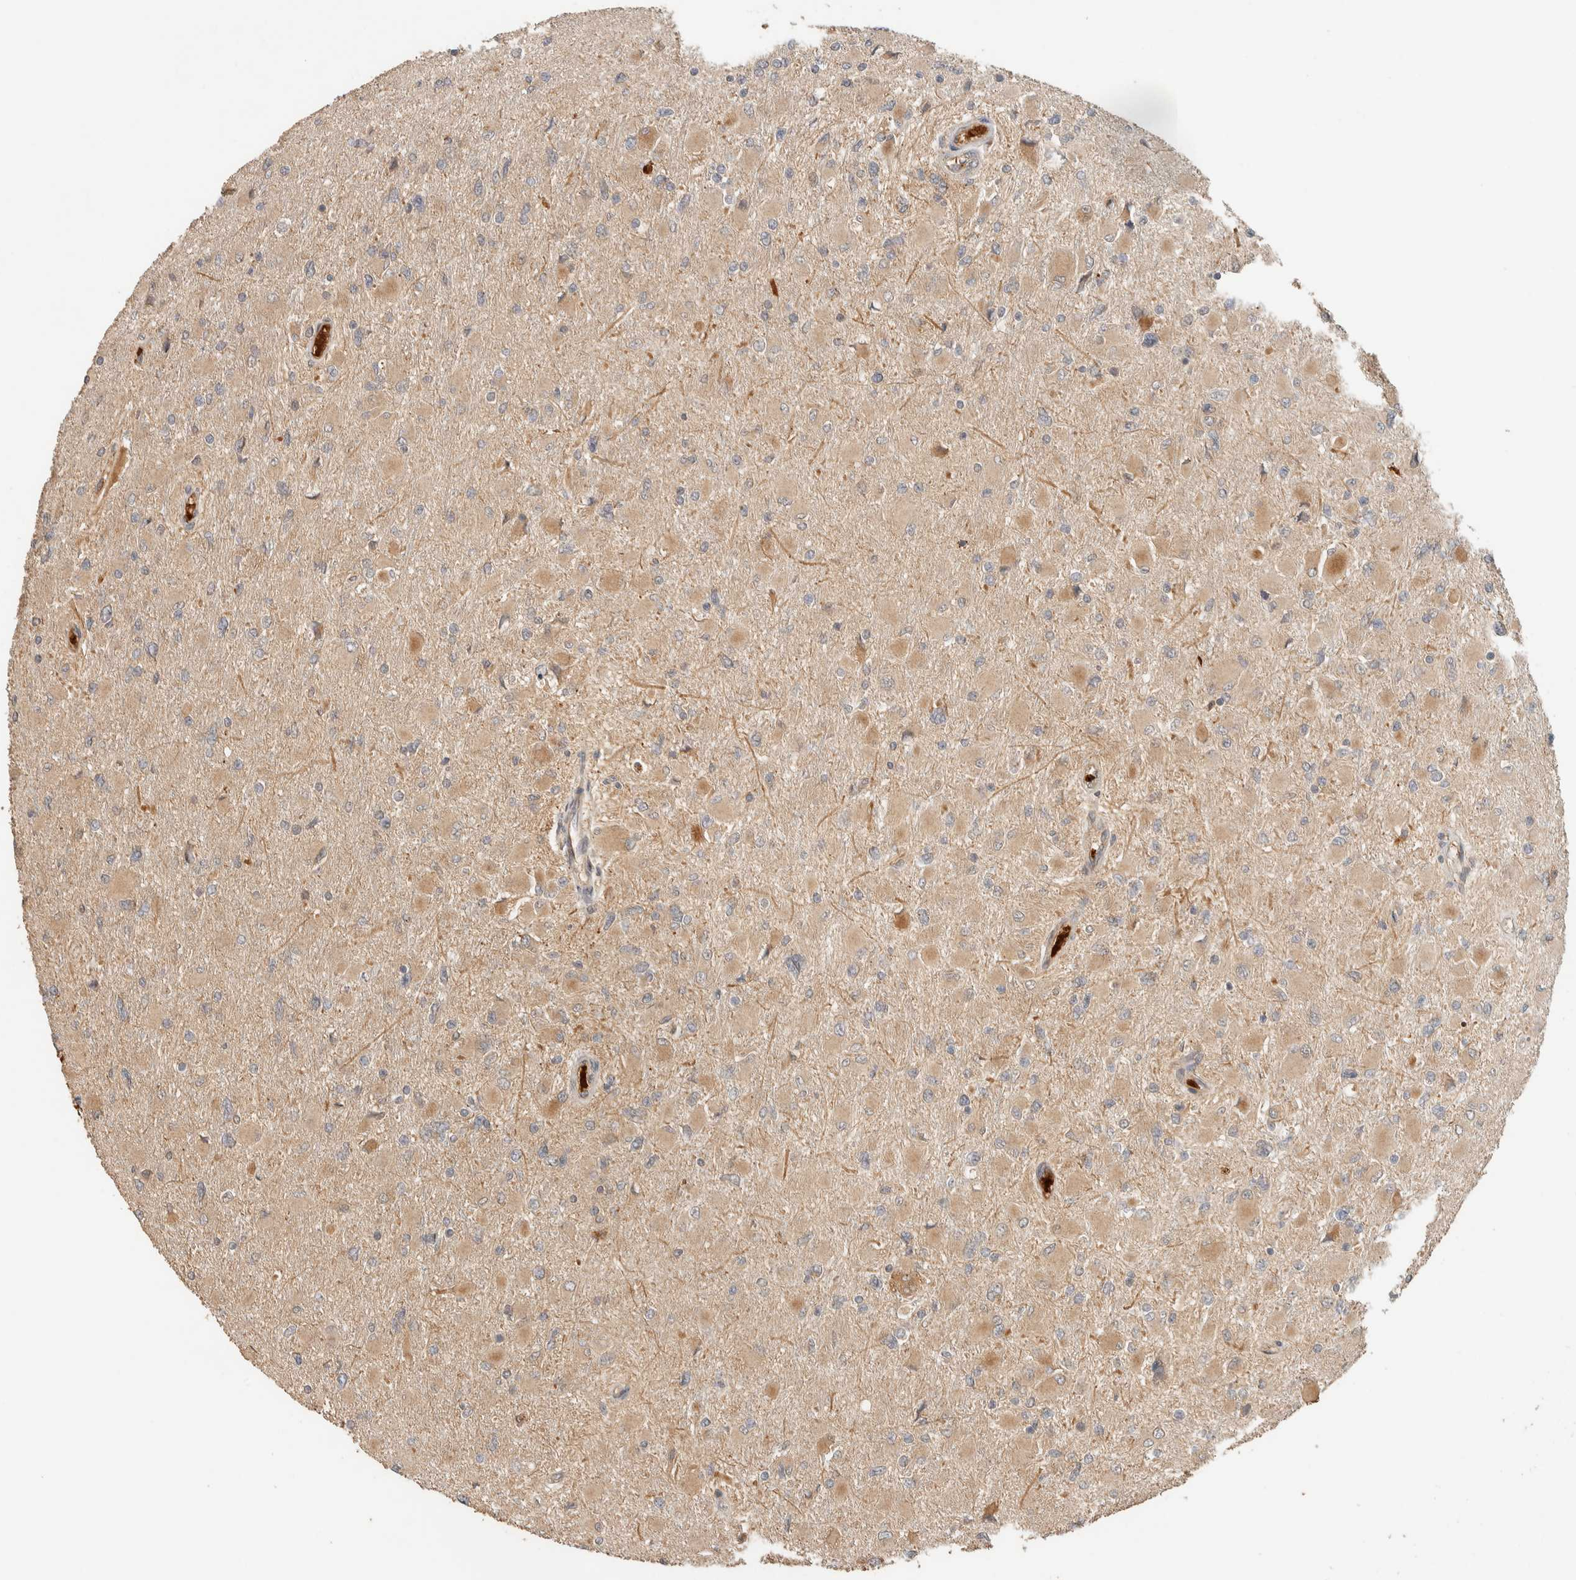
{"staining": {"intensity": "weak", "quantity": ">75%", "location": "cytoplasmic/membranous"}, "tissue": "glioma", "cell_type": "Tumor cells", "image_type": "cancer", "snomed": [{"axis": "morphology", "description": "Glioma, malignant, High grade"}, {"axis": "topography", "description": "Cerebral cortex"}], "caption": "Immunohistochemistry (IHC) of glioma exhibits low levels of weak cytoplasmic/membranous positivity in approximately >75% of tumor cells. Using DAB (3,3'-diaminobenzidine) (brown) and hematoxylin (blue) stains, captured at high magnification using brightfield microscopy.", "gene": "ZBTB2", "patient": {"sex": "female", "age": 36}}